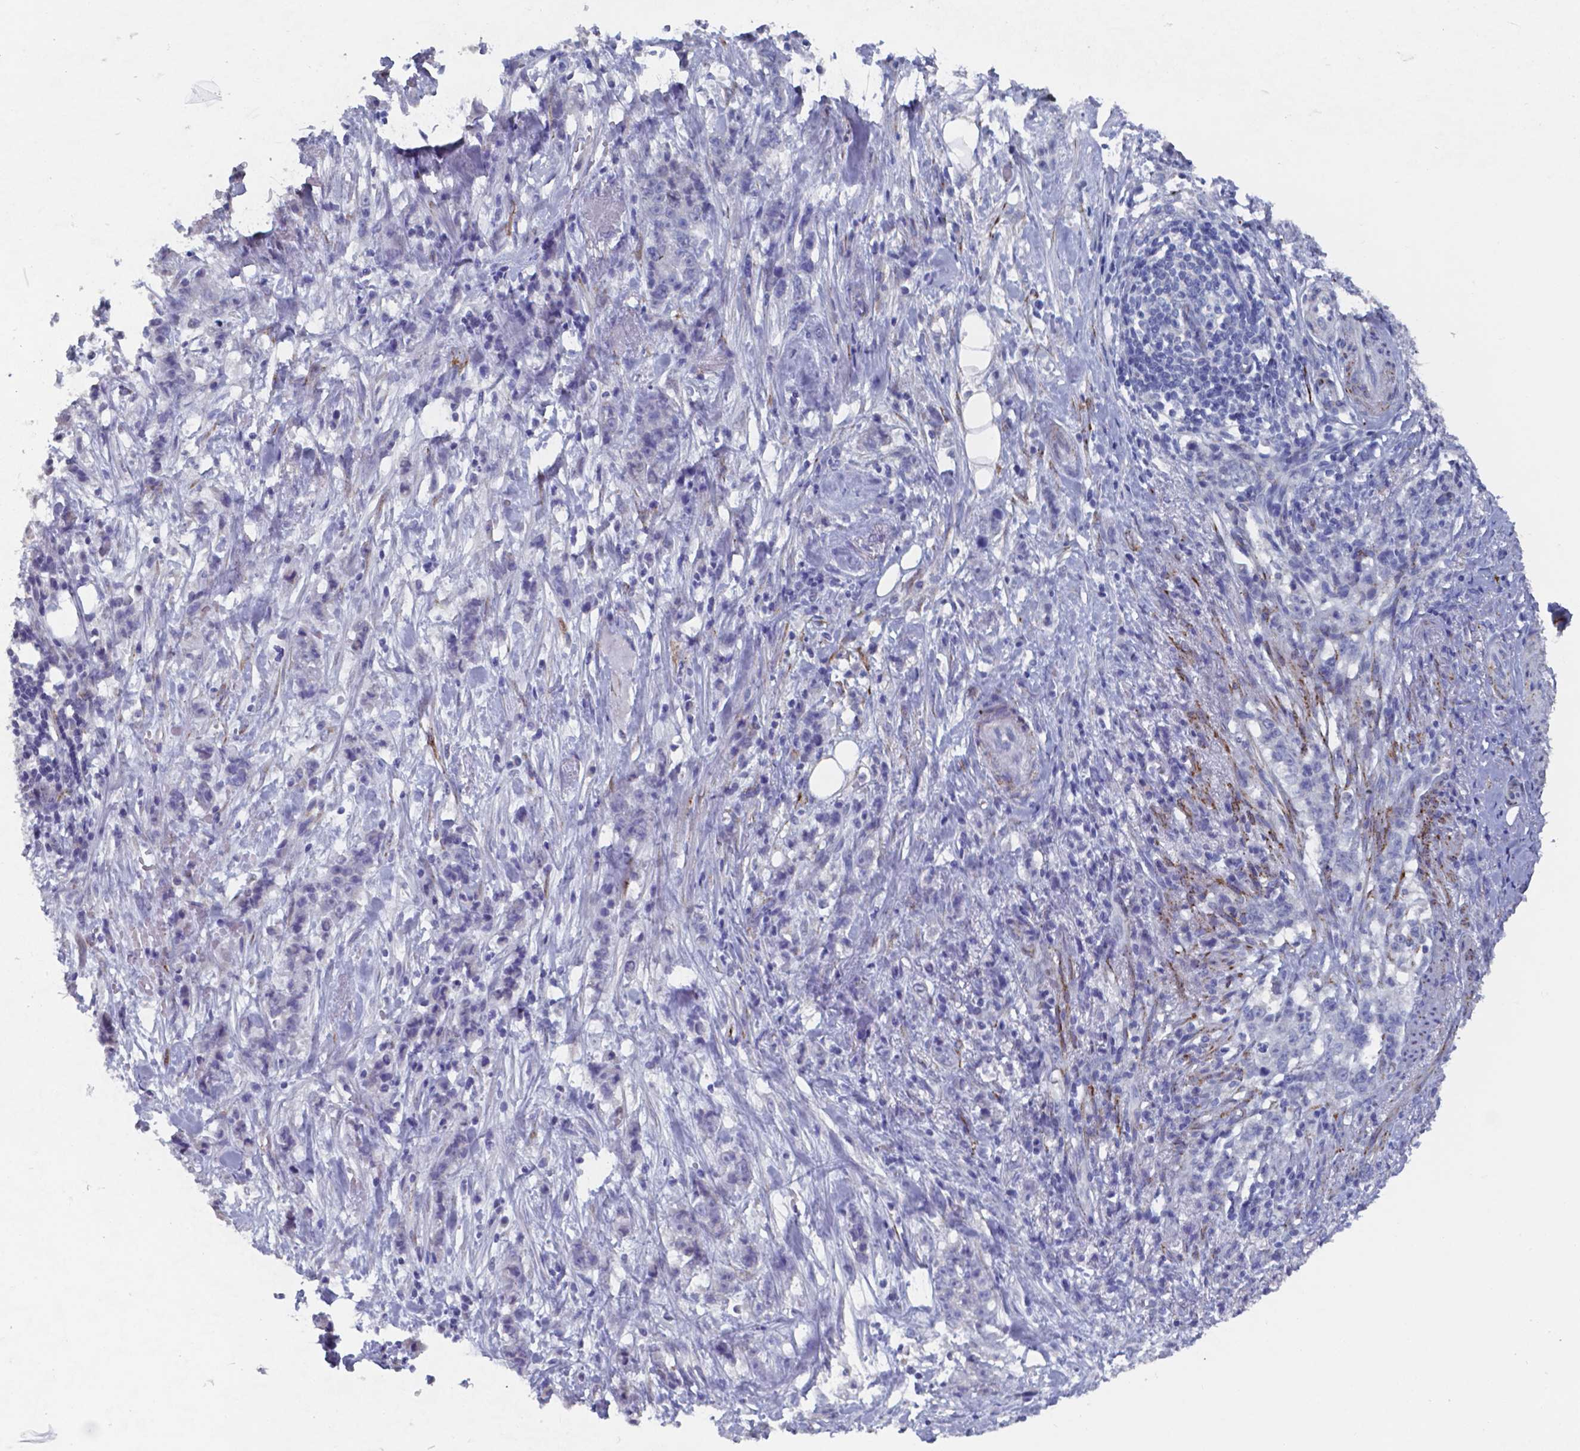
{"staining": {"intensity": "negative", "quantity": "none", "location": "none"}, "tissue": "stomach cancer", "cell_type": "Tumor cells", "image_type": "cancer", "snomed": [{"axis": "morphology", "description": "Adenocarcinoma, NOS"}, {"axis": "topography", "description": "Stomach, lower"}], "caption": "High power microscopy histopathology image of an IHC histopathology image of stomach adenocarcinoma, revealing no significant positivity in tumor cells.", "gene": "PLA2R1", "patient": {"sex": "male", "age": 88}}